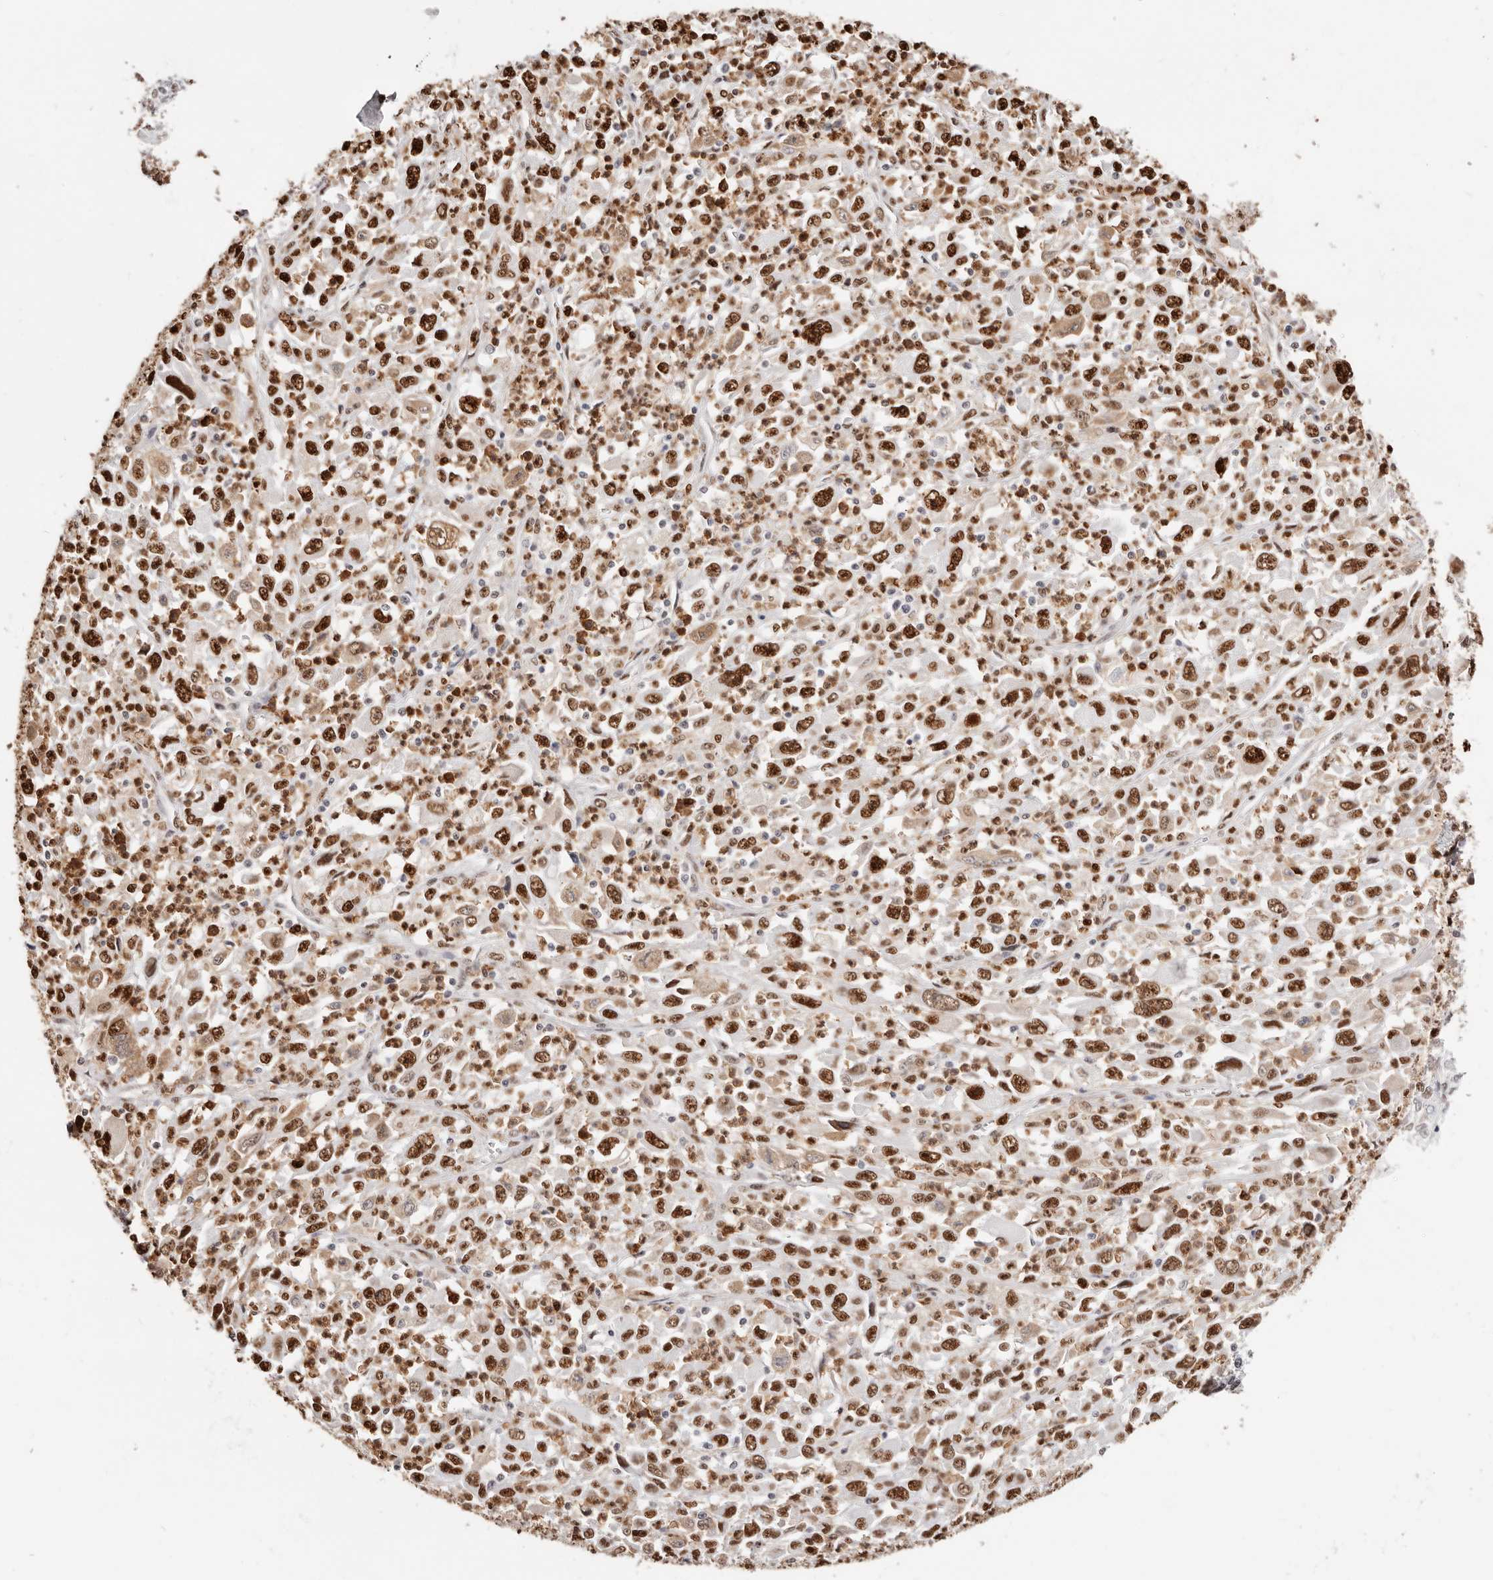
{"staining": {"intensity": "strong", "quantity": ">75%", "location": "nuclear"}, "tissue": "melanoma", "cell_type": "Tumor cells", "image_type": "cancer", "snomed": [{"axis": "morphology", "description": "Malignant melanoma, Metastatic site"}, {"axis": "topography", "description": "Skin"}], "caption": "Tumor cells reveal high levels of strong nuclear expression in about >75% of cells in human malignant melanoma (metastatic site). (DAB (3,3'-diaminobenzidine) = brown stain, brightfield microscopy at high magnification).", "gene": "TKT", "patient": {"sex": "female", "age": 56}}